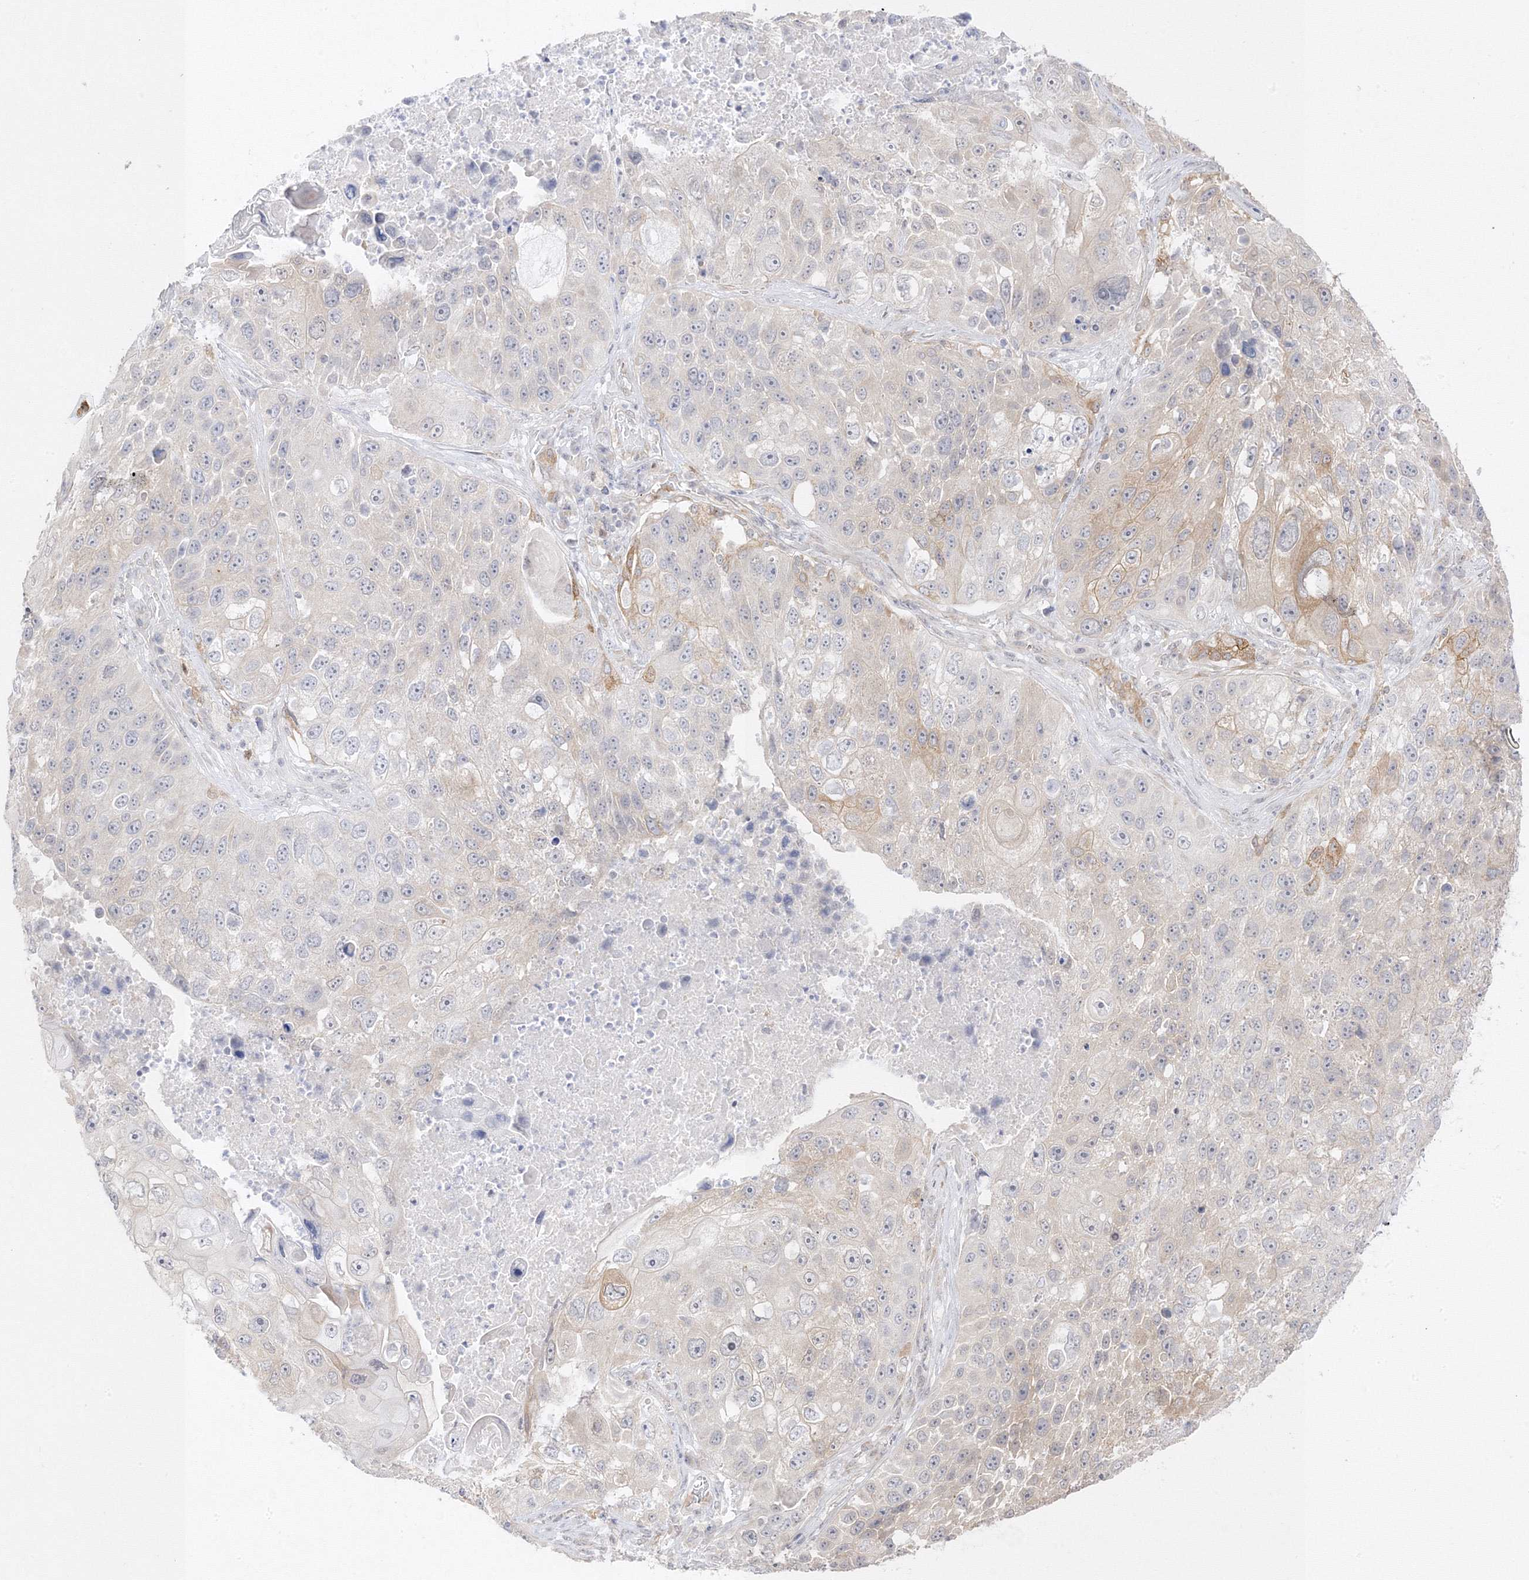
{"staining": {"intensity": "moderate", "quantity": "<25%", "location": "cytoplasmic/membranous"}, "tissue": "lung cancer", "cell_type": "Tumor cells", "image_type": "cancer", "snomed": [{"axis": "morphology", "description": "Squamous cell carcinoma, NOS"}, {"axis": "topography", "description": "Lung"}], "caption": "Immunohistochemical staining of human lung cancer displays moderate cytoplasmic/membranous protein staining in about <25% of tumor cells.", "gene": "C2CD2", "patient": {"sex": "male", "age": 61}}